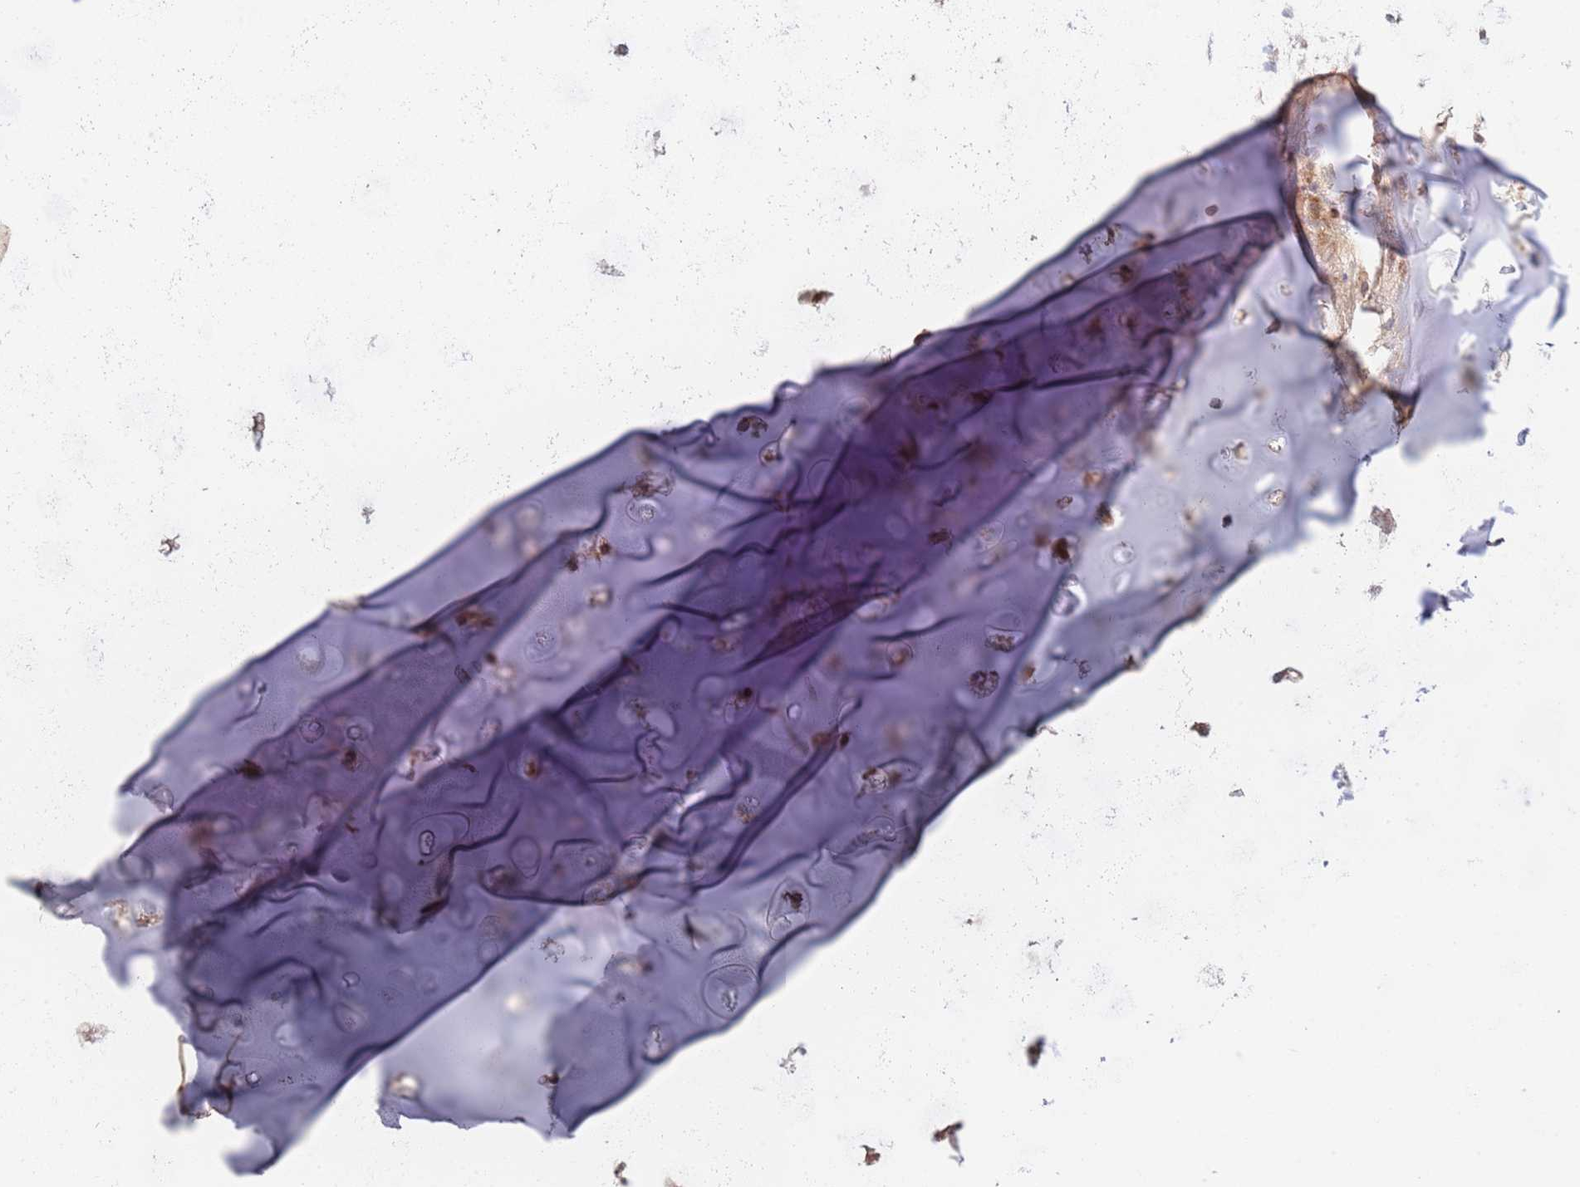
{"staining": {"intensity": "moderate", "quantity": ">75%", "location": "cytoplasmic/membranous,nuclear"}, "tissue": "soft tissue", "cell_type": "Chondrocytes", "image_type": "normal", "snomed": [{"axis": "morphology", "description": "Normal tissue, NOS"}, {"axis": "topography", "description": "Cartilage tissue"}, {"axis": "topography", "description": "Bronchus"}], "caption": "Immunohistochemical staining of normal human soft tissue demonstrates >75% levels of moderate cytoplasmic/membranous,nuclear protein expression in approximately >75% of chondrocytes.", "gene": "NT5DC4", "patient": {"sex": "male", "age": 56}}